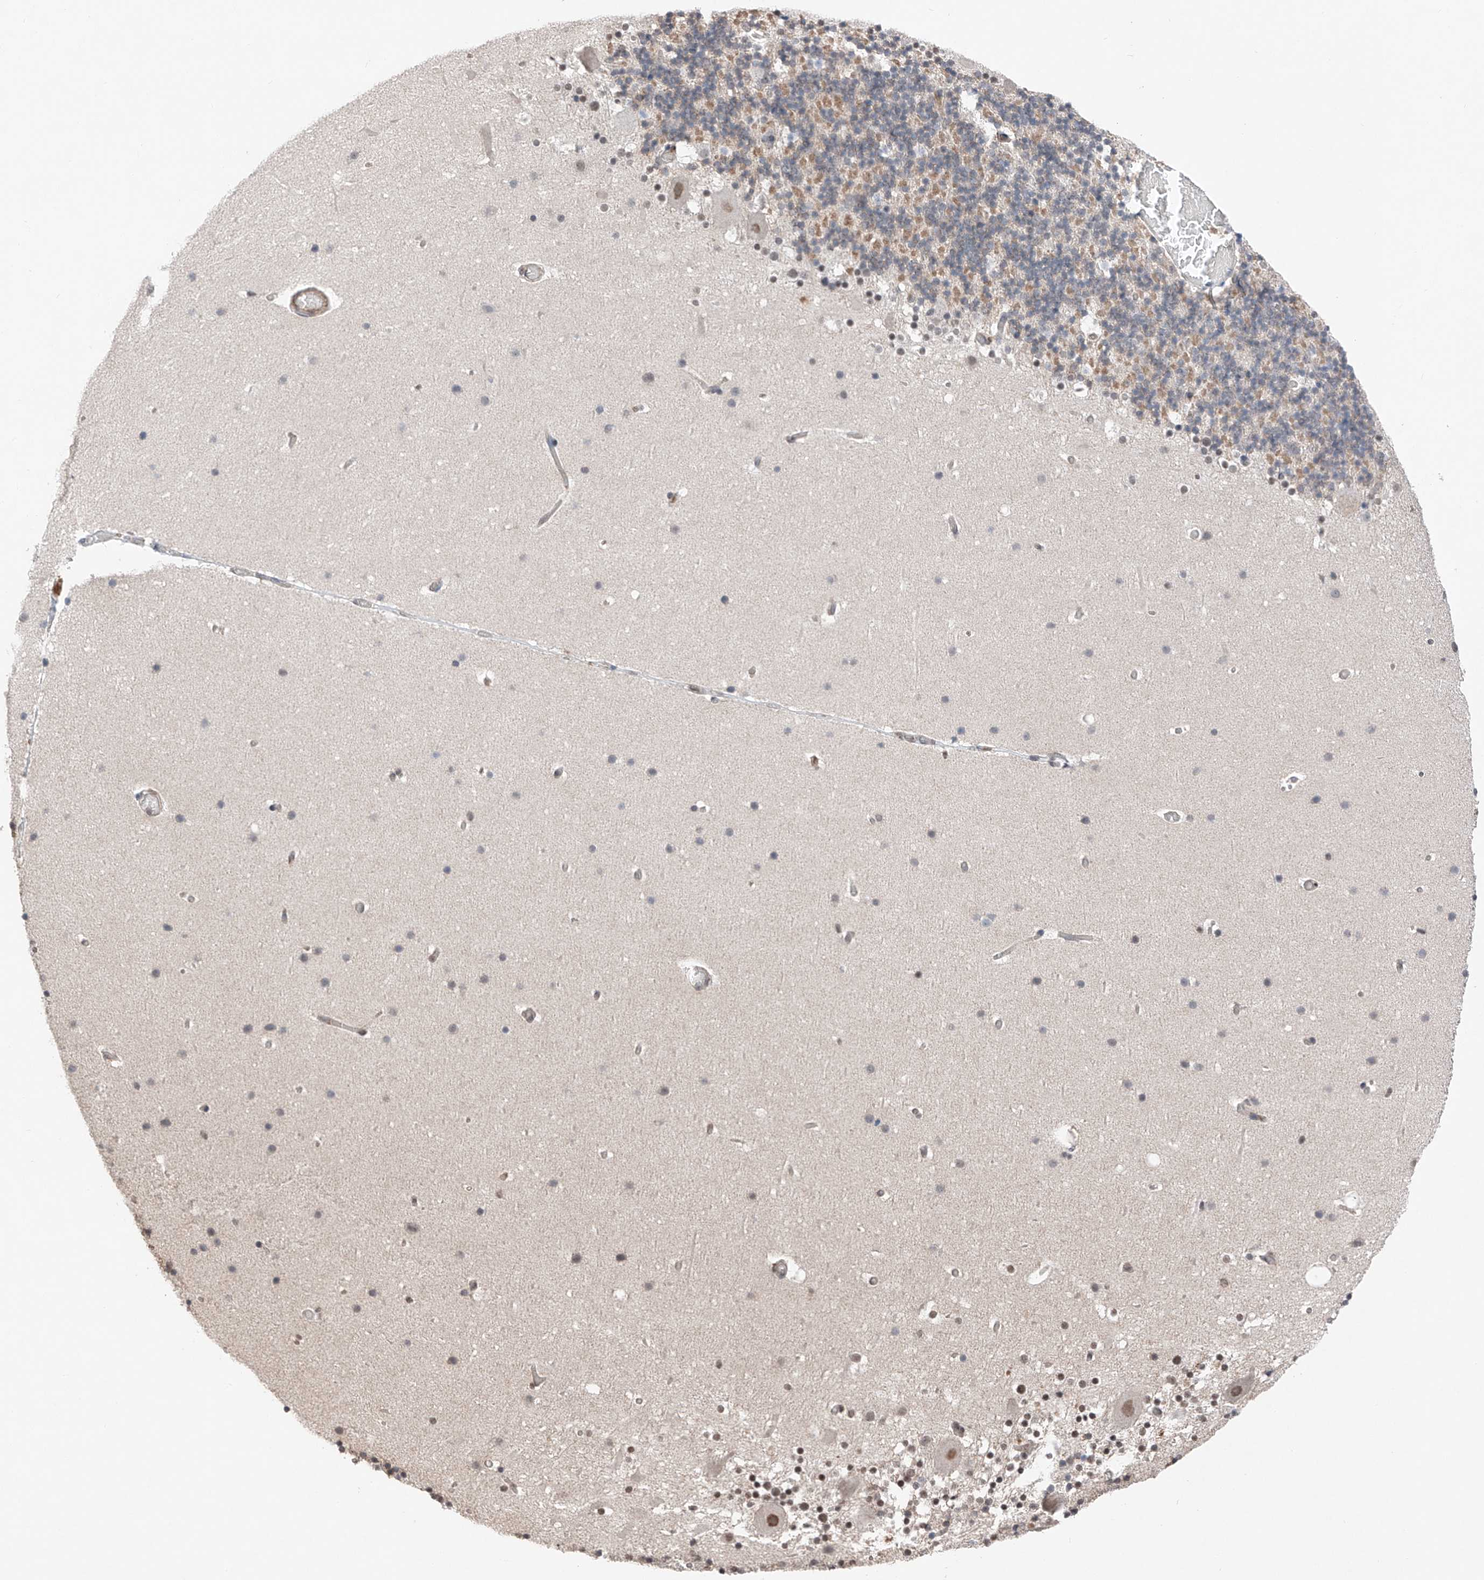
{"staining": {"intensity": "moderate", "quantity": "25%-75%", "location": "cytoplasmic/membranous"}, "tissue": "cerebellum", "cell_type": "Cells in granular layer", "image_type": "normal", "snomed": [{"axis": "morphology", "description": "Normal tissue, NOS"}, {"axis": "topography", "description": "Cerebellum"}], "caption": "Immunohistochemistry of benign human cerebellum displays medium levels of moderate cytoplasmic/membranous positivity in approximately 25%-75% of cells in granular layer.", "gene": "TBX4", "patient": {"sex": "male", "age": 57}}